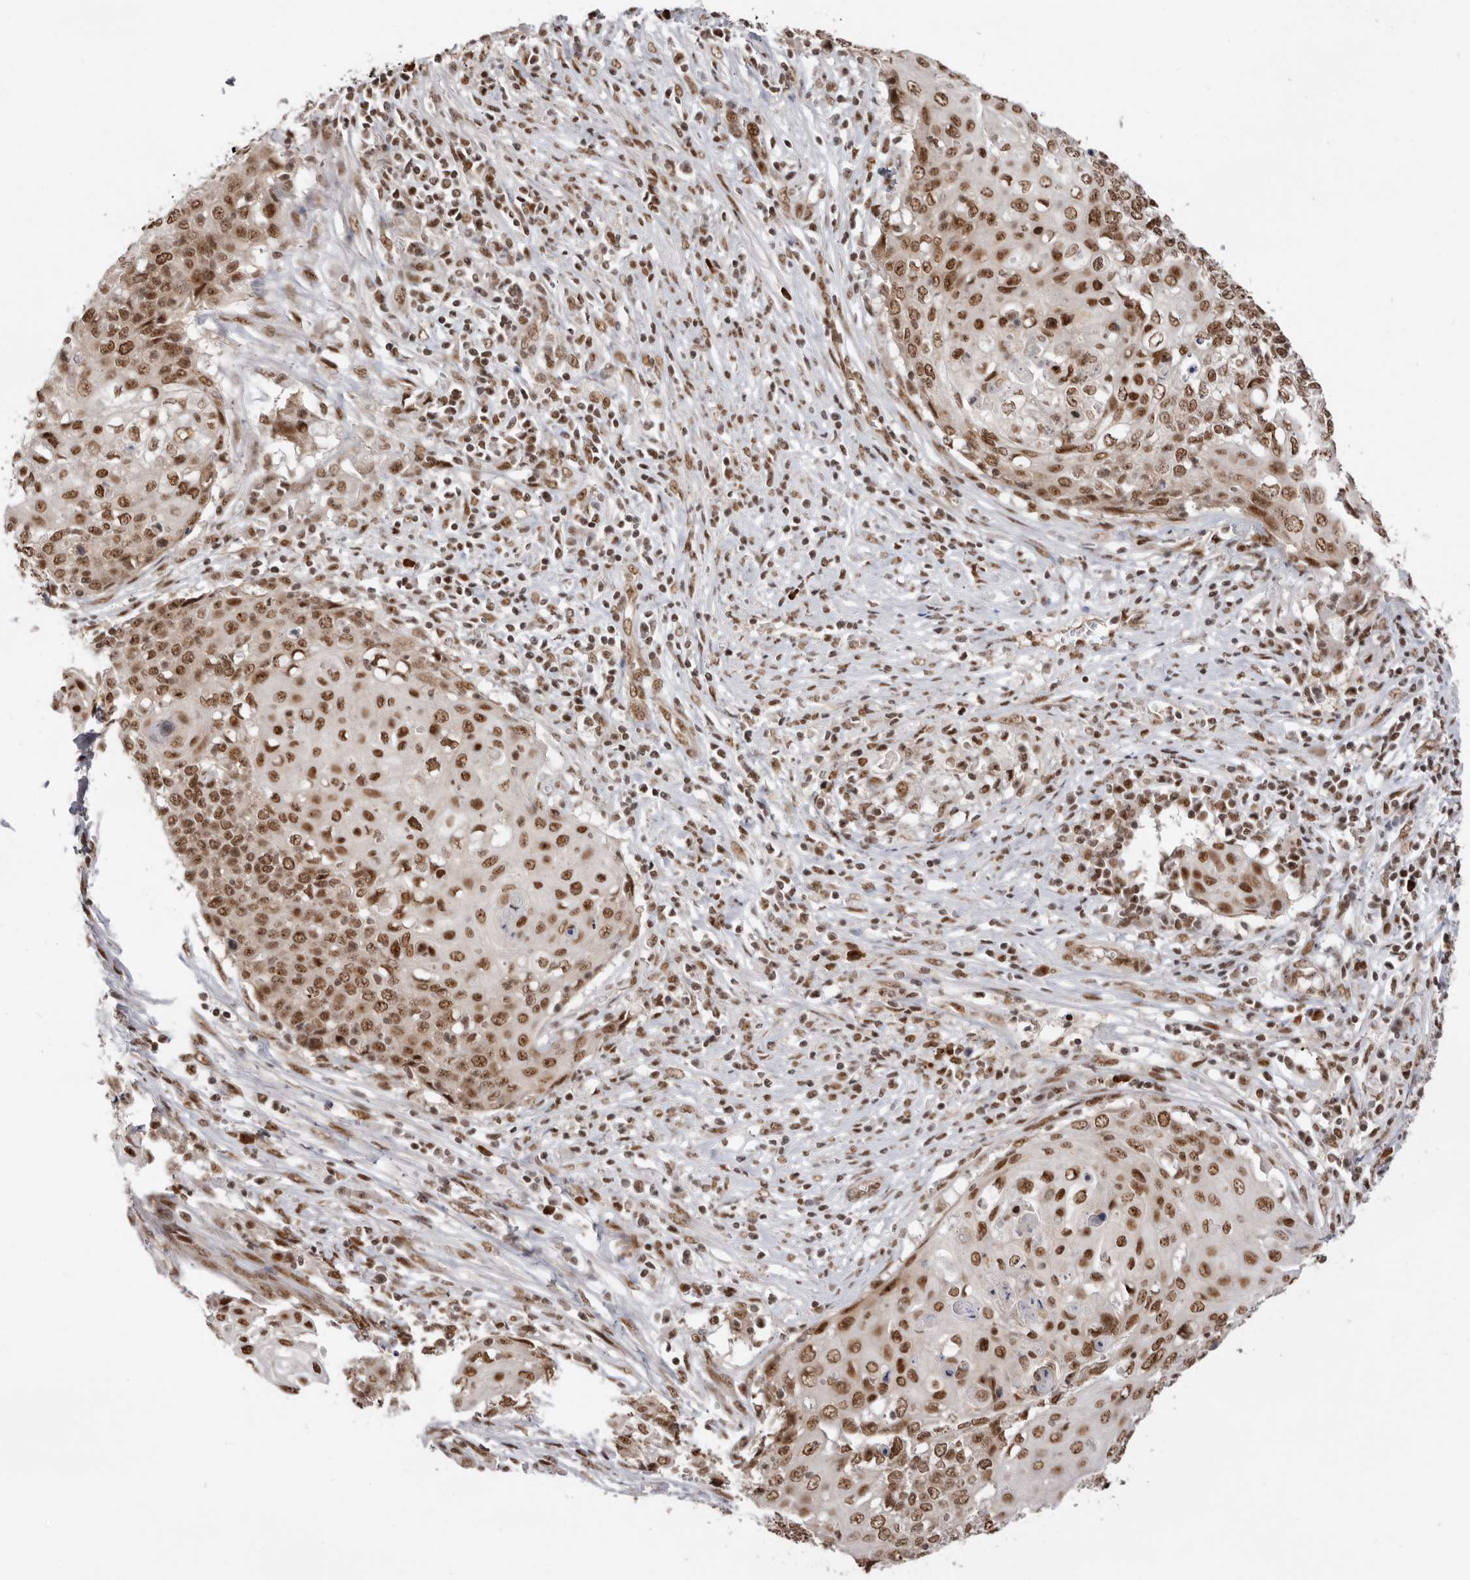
{"staining": {"intensity": "strong", "quantity": ">75%", "location": "nuclear"}, "tissue": "cervical cancer", "cell_type": "Tumor cells", "image_type": "cancer", "snomed": [{"axis": "morphology", "description": "Squamous cell carcinoma, NOS"}, {"axis": "topography", "description": "Cervix"}], "caption": "Immunohistochemical staining of cervical cancer exhibits strong nuclear protein positivity in about >75% of tumor cells.", "gene": "CHTOP", "patient": {"sex": "female", "age": 39}}